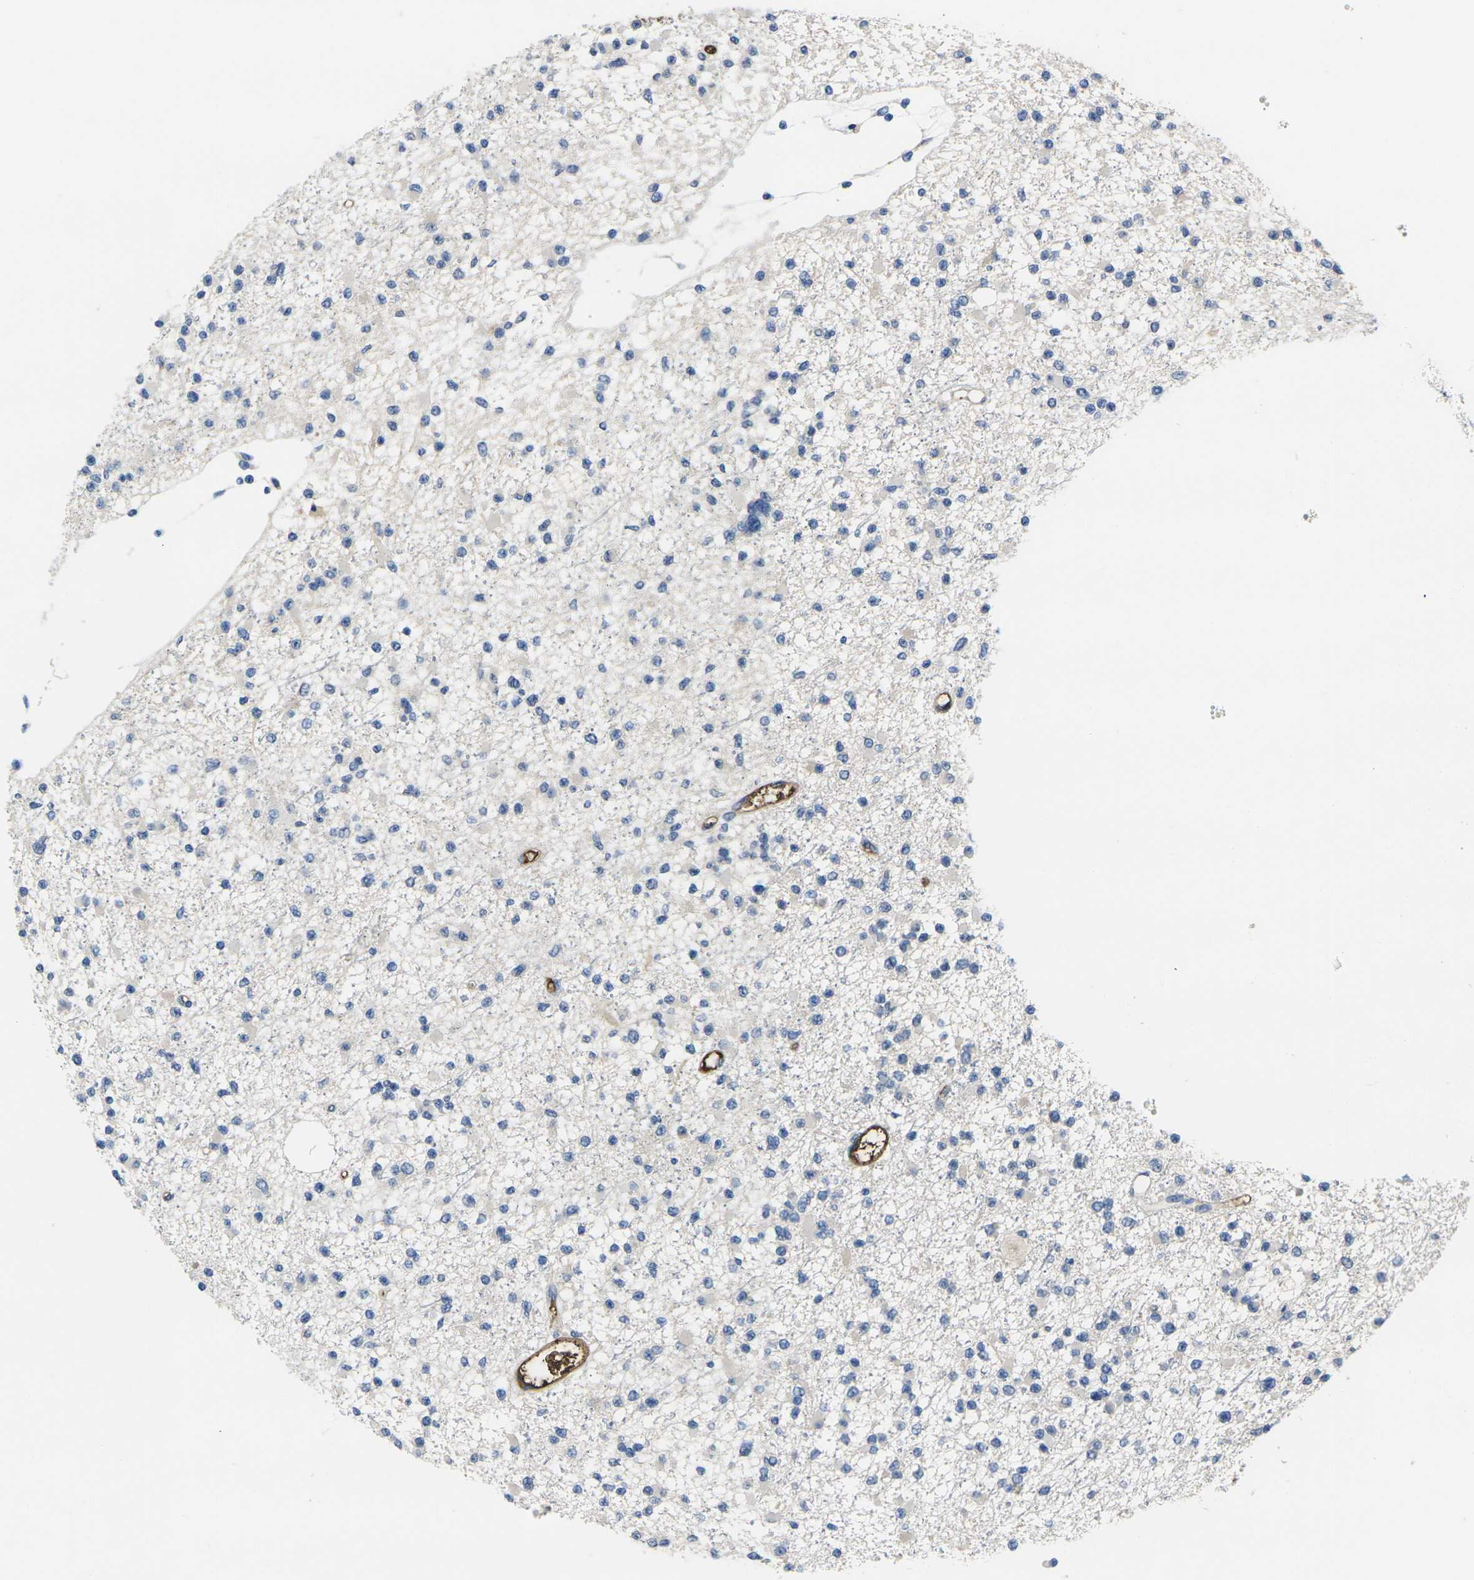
{"staining": {"intensity": "negative", "quantity": "none", "location": "none"}, "tissue": "glioma", "cell_type": "Tumor cells", "image_type": "cancer", "snomed": [{"axis": "morphology", "description": "Glioma, malignant, Low grade"}, {"axis": "topography", "description": "Brain"}], "caption": "High magnification brightfield microscopy of malignant glioma (low-grade) stained with DAB (brown) and counterstained with hematoxylin (blue): tumor cells show no significant expression.", "gene": "GREM2", "patient": {"sex": "female", "age": 22}}